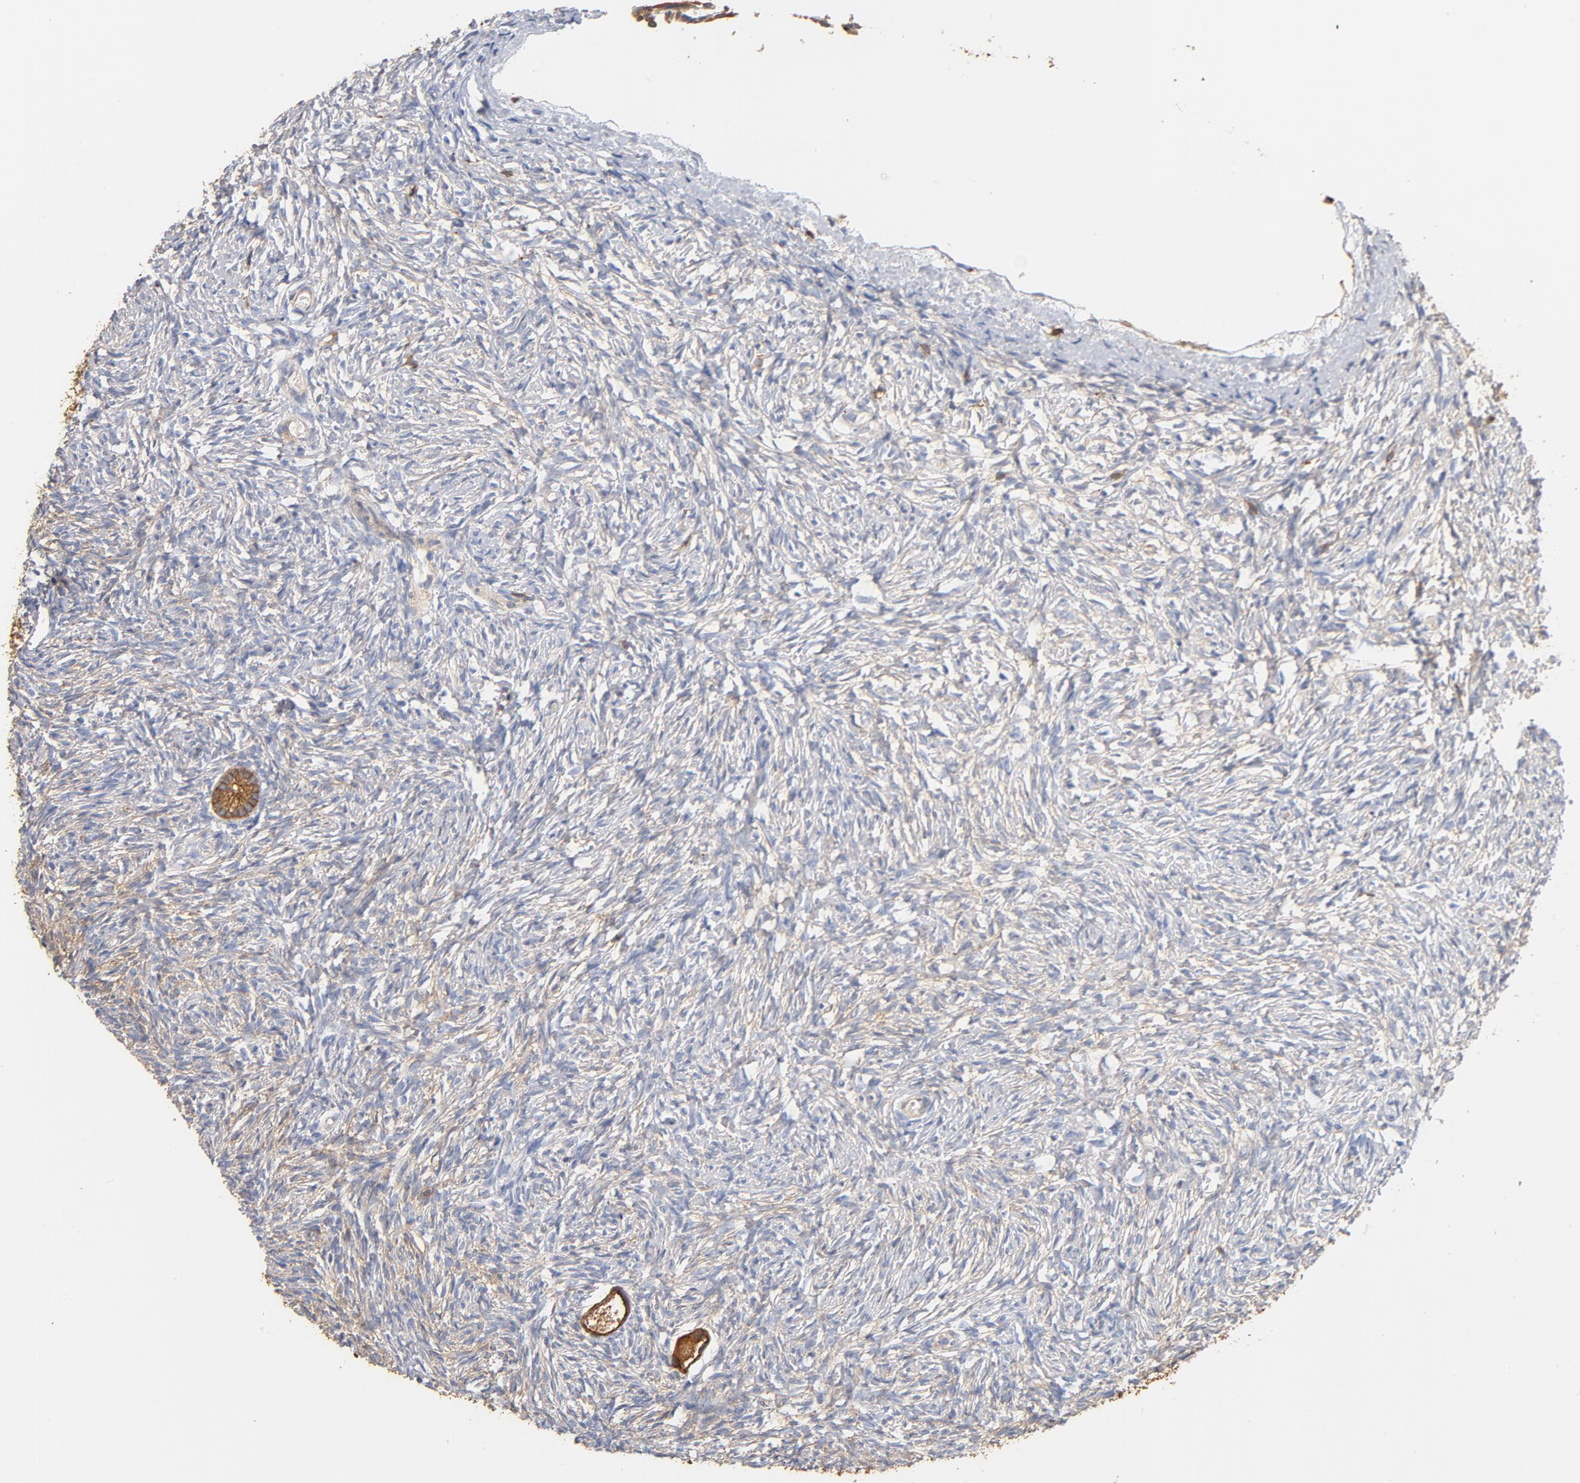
{"staining": {"intensity": "moderate", "quantity": ">75%", "location": "cytoplasmic/membranous"}, "tissue": "ovary", "cell_type": "Follicle cells", "image_type": "normal", "snomed": [{"axis": "morphology", "description": "Normal tissue, NOS"}, {"axis": "topography", "description": "Ovary"}], "caption": "This histopathology image reveals benign ovary stained with immunohistochemistry (IHC) to label a protein in brown. The cytoplasmic/membranous of follicle cells show moderate positivity for the protein. Nuclei are counter-stained blue.", "gene": "EZR", "patient": {"sex": "female", "age": 35}}